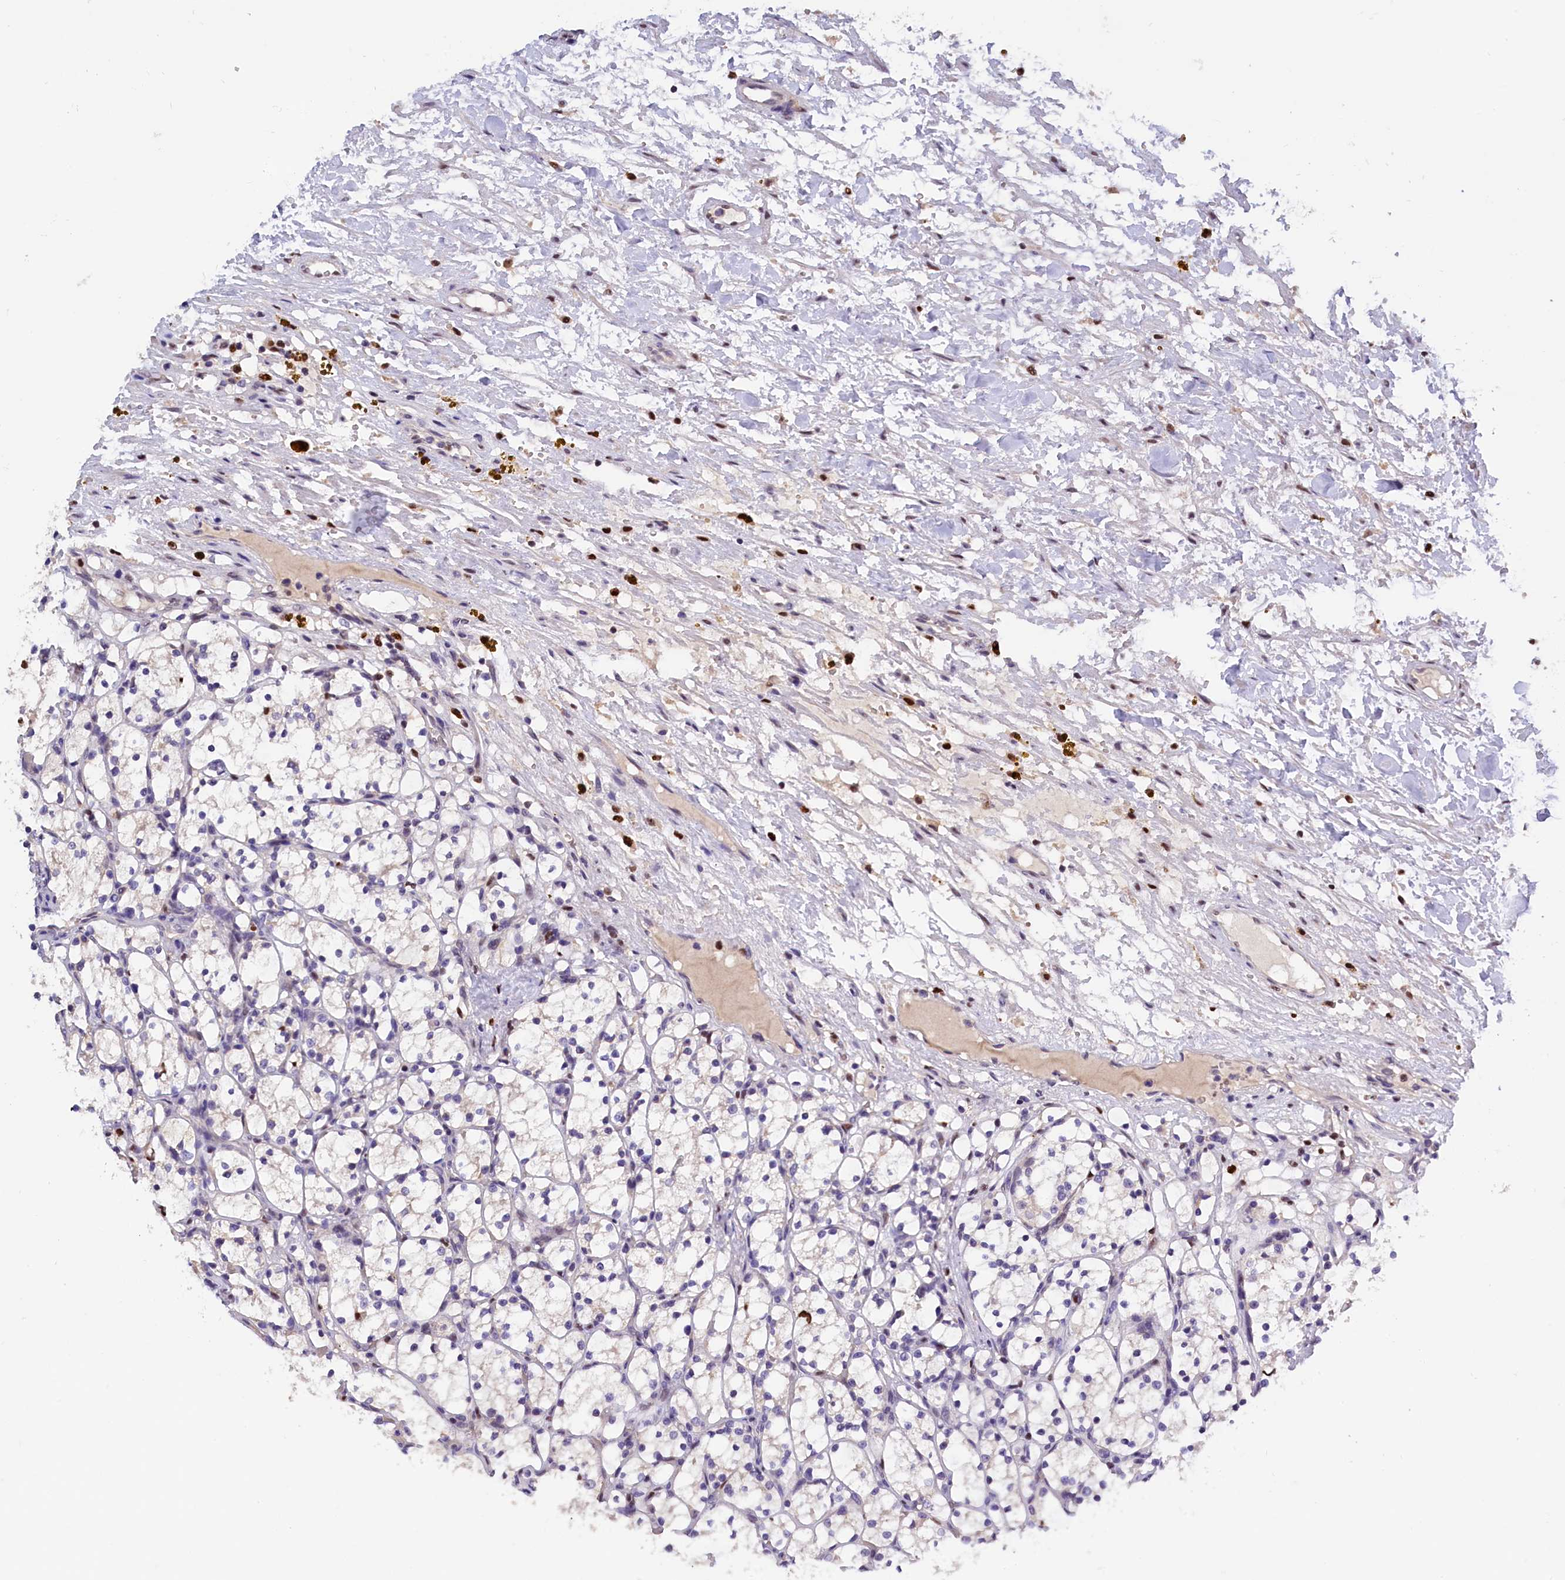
{"staining": {"intensity": "negative", "quantity": "none", "location": "none"}, "tissue": "renal cancer", "cell_type": "Tumor cells", "image_type": "cancer", "snomed": [{"axis": "morphology", "description": "Adenocarcinoma, NOS"}, {"axis": "topography", "description": "Kidney"}], "caption": "Immunohistochemistry (IHC) micrograph of renal adenocarcinoma stained for a protein (brown), which displays no expression in tumor cells. (IHC, brightfield microscopy, high magnification).", "gene": "BTBD9", "patient": {"sex": "female", "age": 69}}